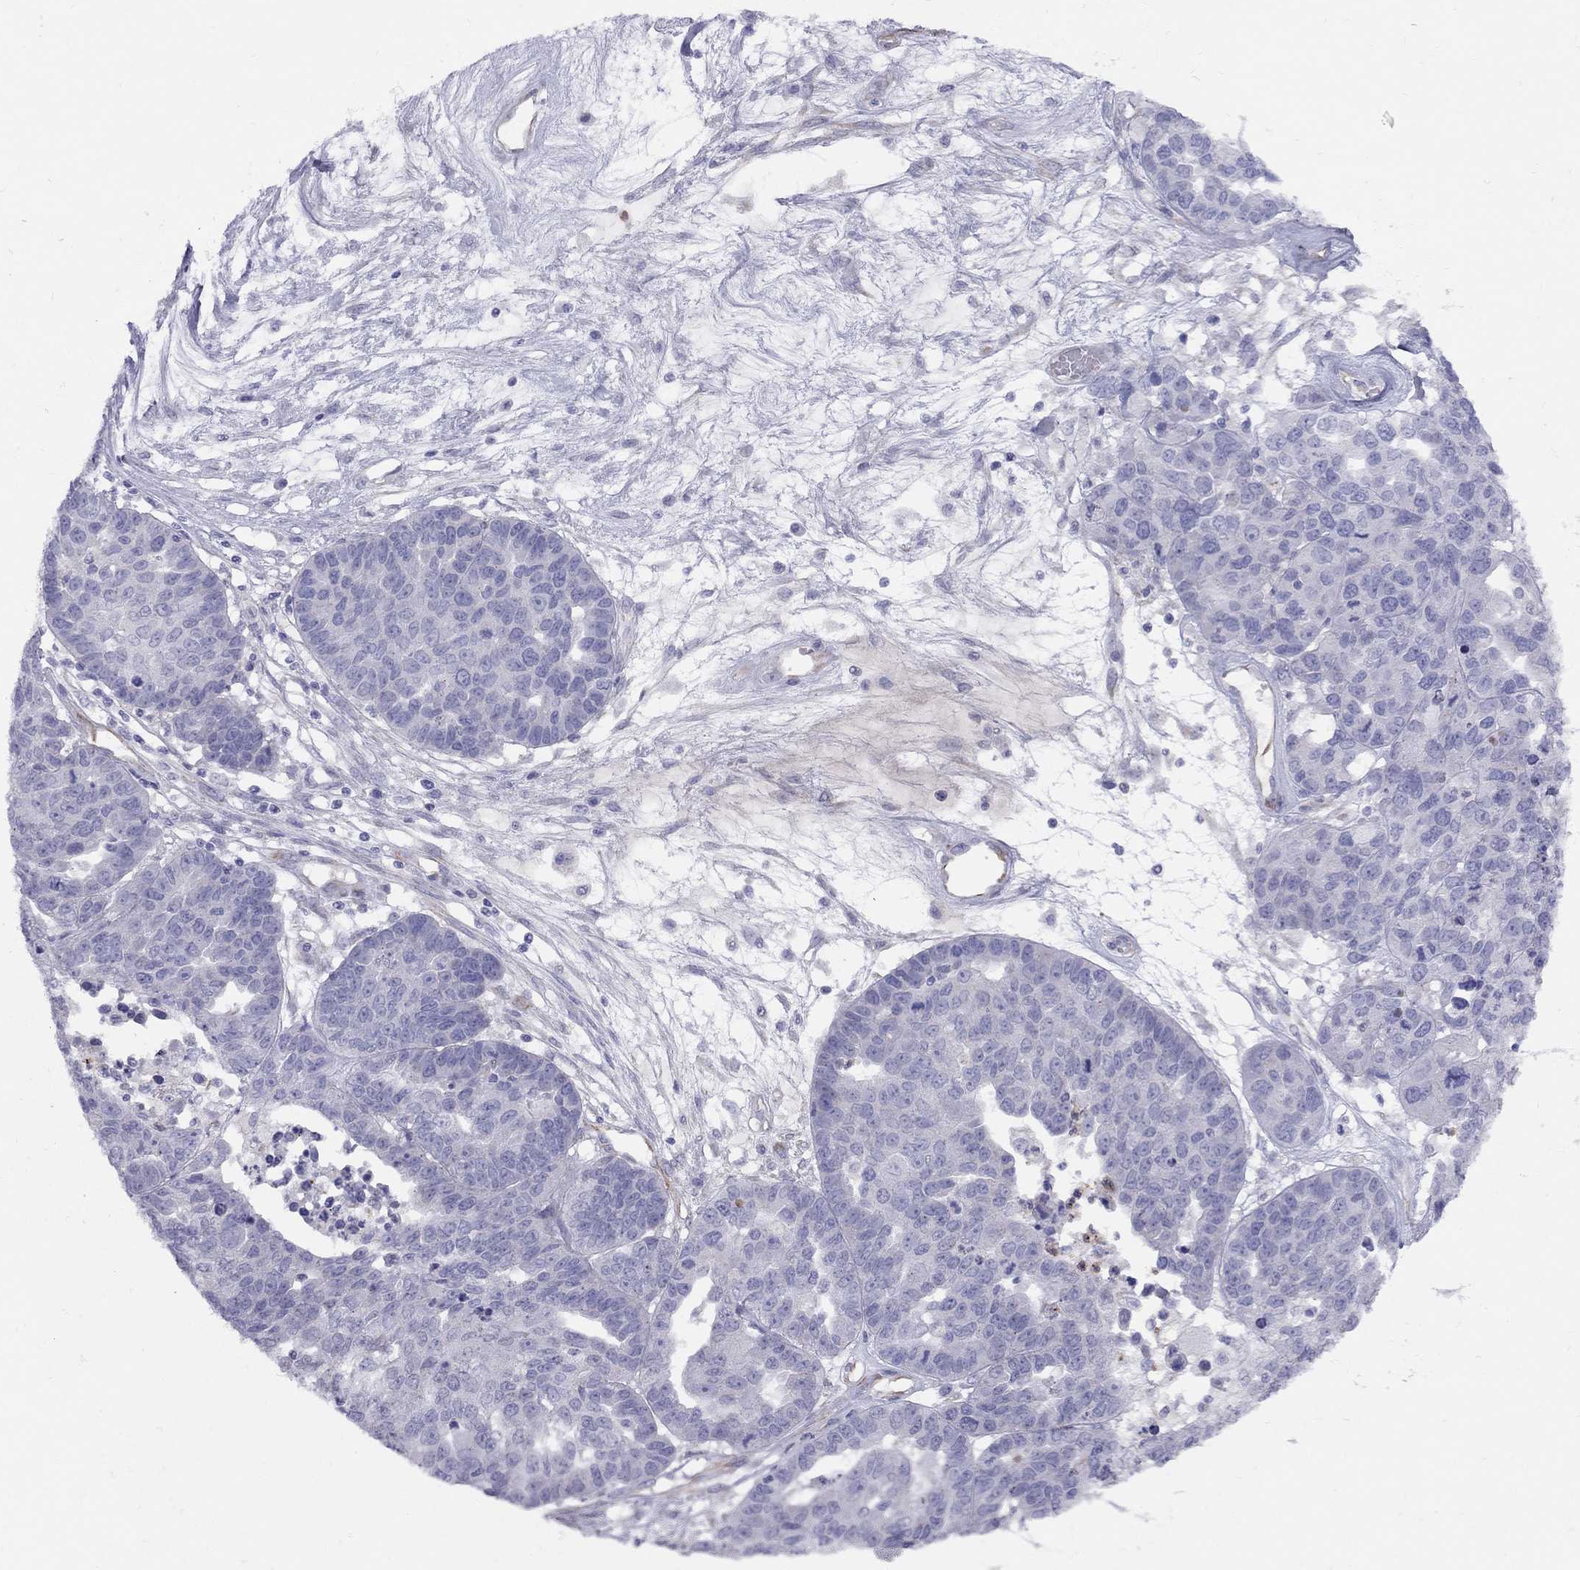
{"staining": {"intensity": "negative", "quantity": "none", "location": "none"}, "tissue": "ovarian cancer", "cell_type": "Tumor cells", "image_type": "cancer", "snomed": [{"axis": "morphology", "description": "Cystadenocarcinoma, serous, NOS"}, {"axis": "topography", "description": "Ovary"}], "caption": "There is no significant expression in tumor cells of ovarian cancer.", "gene": "SPINT4", "patient": {"sex": "female", "age": 87}}